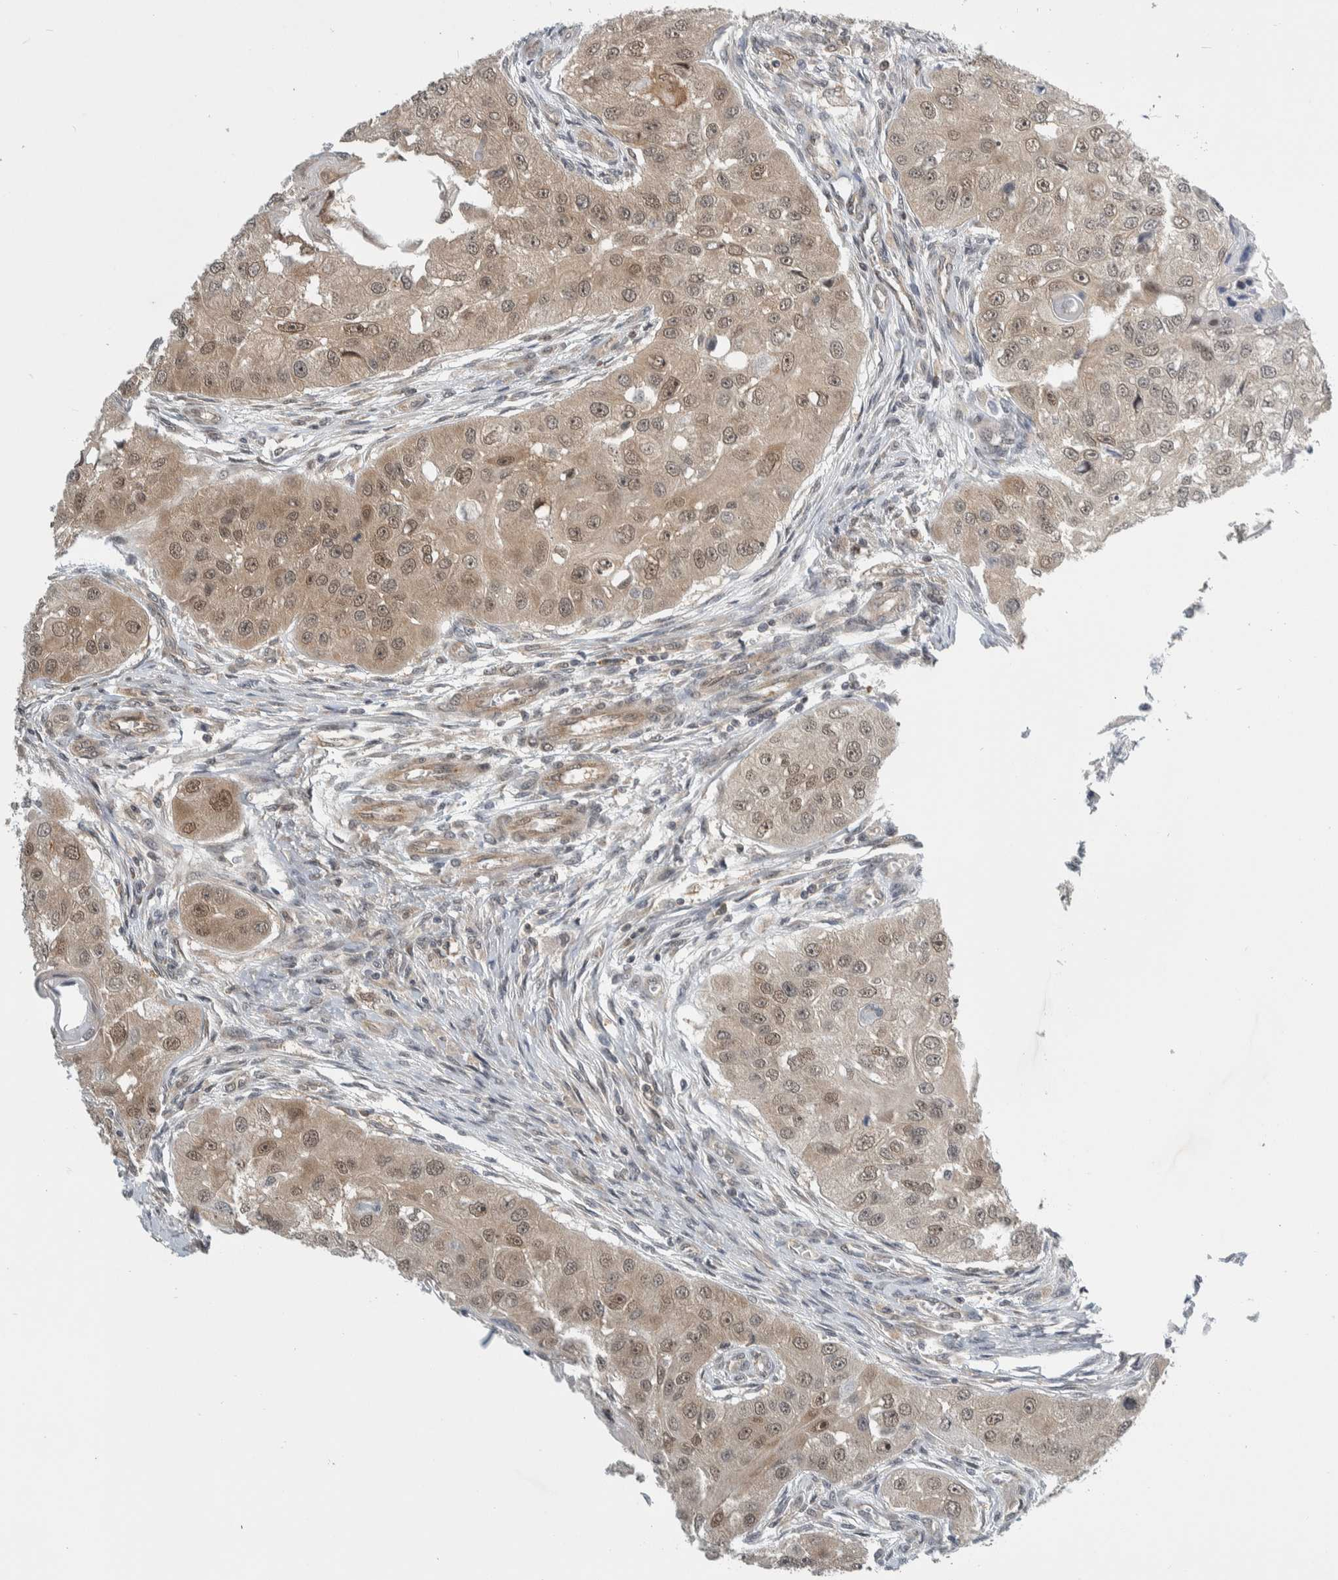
{"staining": {"intensity": "moderate", "quantity": ">75%", "location": "cytoplasmic/membranous,nuclear"}, "tissue": "head and neck cancer", "cell_type": "Tumor cells", "image_type": "cancer", "snomed": [{"axis": "morphology", "description": "Normal tissue, NOS"}, {"axis": "morphology", "description": "Squamous cell carcinoma, NOS"}, {"axis": "topography", "description": "Skeletal muscle"}, {"axis": "topography", "description": "Head-Neck"}], "caption": "Moderate cytoplasmic/membranous and nuclear positivity is appreciated in about >75% of tumor cells in head and neck cancer (squamous cell carcinoma).", "gene": "CCDC43", "patient": {"sex": "male", "age": 51}}